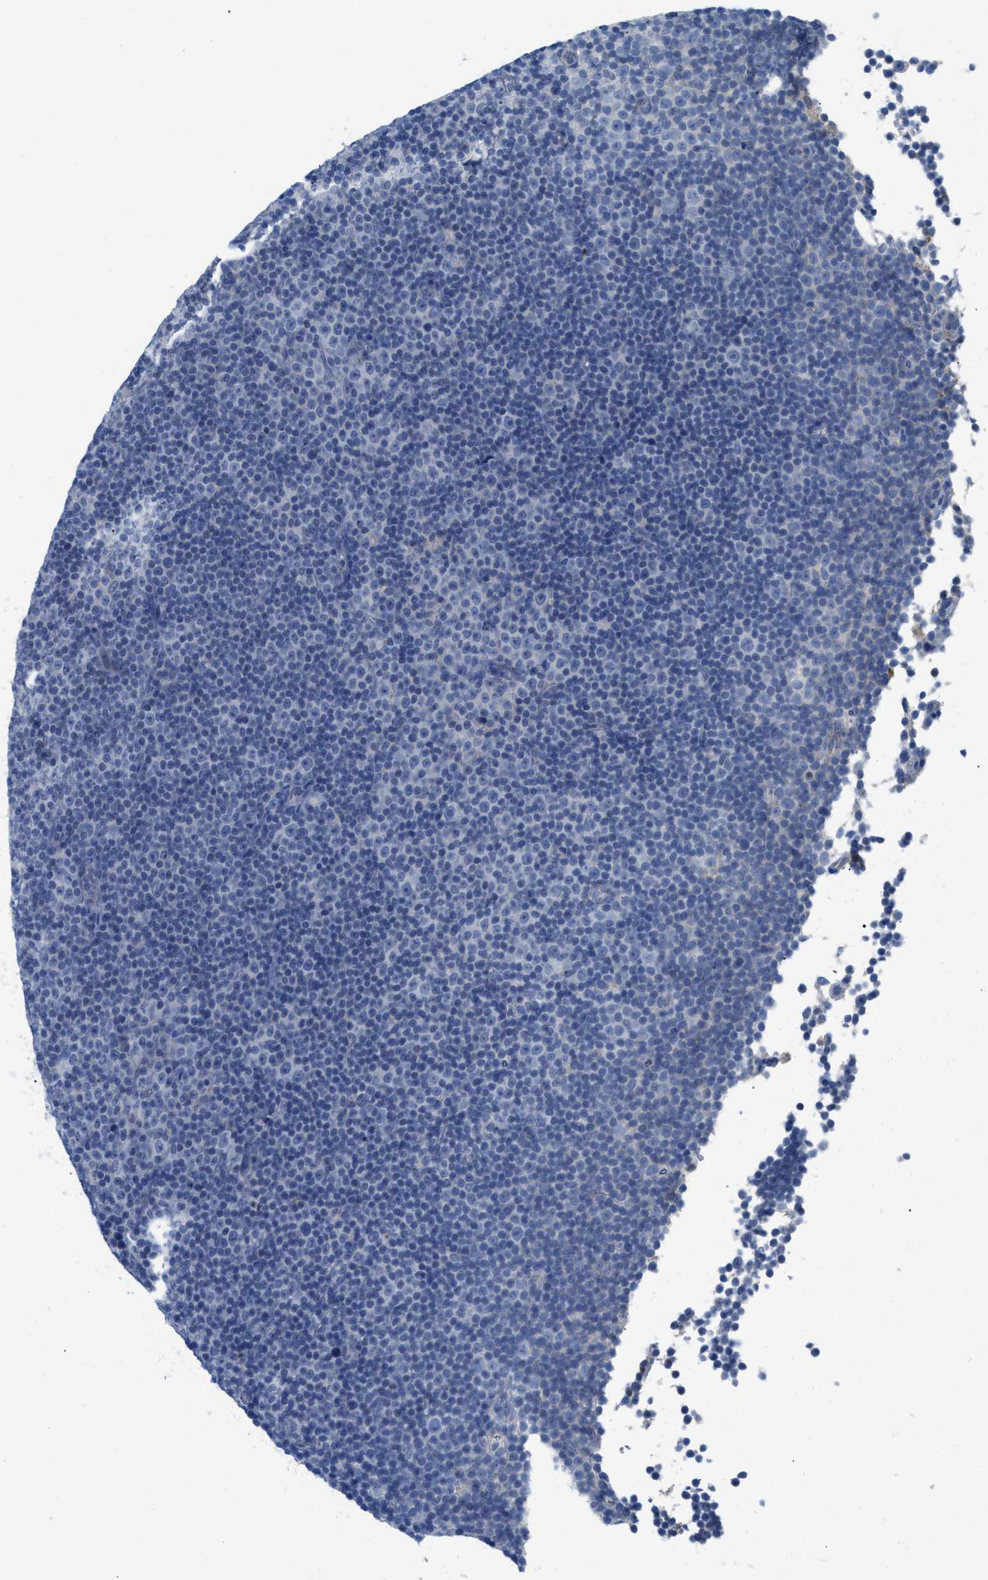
{"staining": {"intensity": "negative", "quantity": "none", "location": "none"}, "tissue": "lymphoma", "cell_type": "Tumor cells", "image_type": "cancer", "snomed": [{"axis": "morphology", "description": "Malignant lymphoma, non-Hodgkin's type, Low grade"}, {"axis": "topography", "description": "Lymph node"}], "caption": "The histopathology image reveals no significant expression in tumor cells of low-grade malignant lymphoma, non-Hodgkin's type.", "gene": "HPX", "patient": {"sex": "female", "age": 67}}